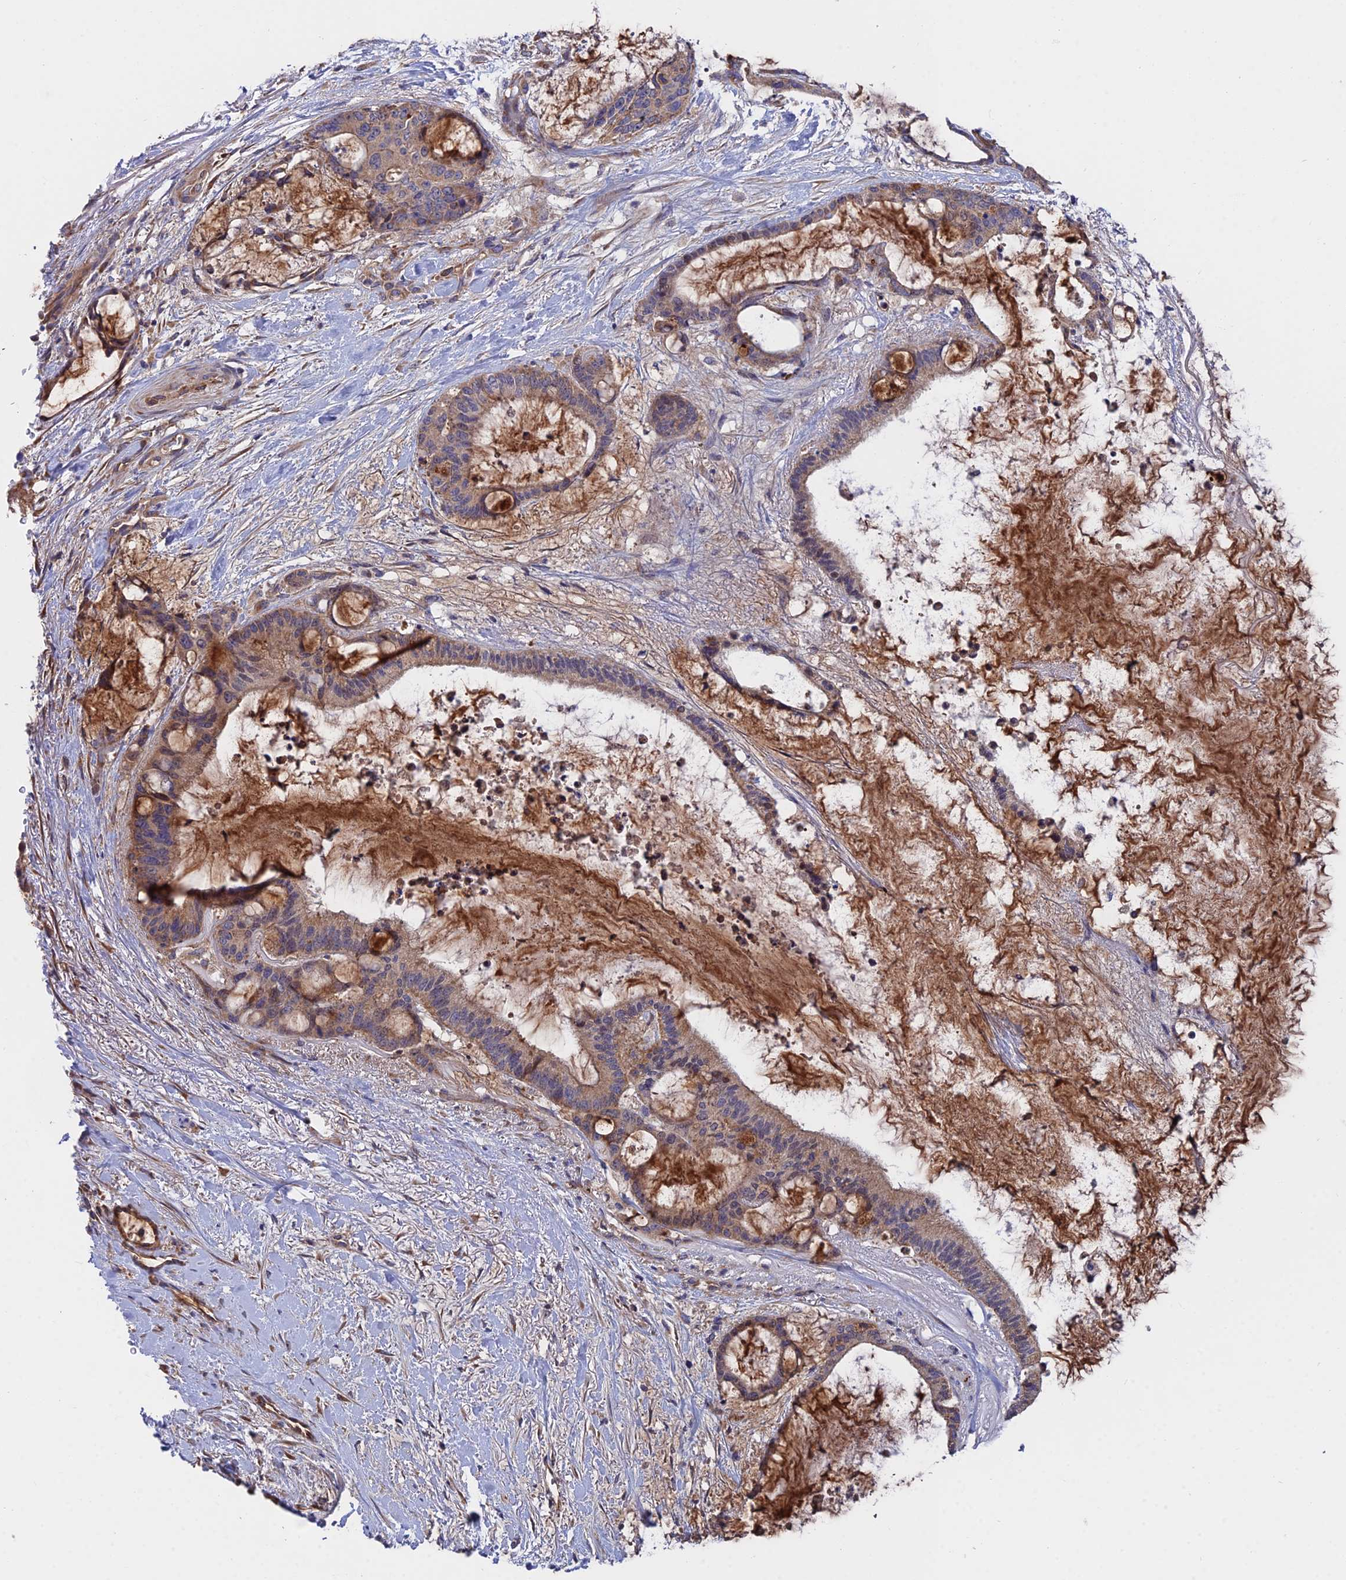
{"staining": {"intensity": "moderate", "quantity": "<25%", "location": "cytoplasmic/membranous,nuclear"}, "tissue": "liver cancer", "cell_type": "Tumor cells", "image_type": "cancer", "snomed": [{"axis": "morphology", "description": "Normal tissue, NOS"}, {"axis": "morphology", "description": "Cholangiocarcinoma"}, {"axis": "topography", "description": "Liver"}, {"axis": "topography", "description": "Peripheral nerve tissue"}], "caption": "A photomicrograph showing moderate cytoplasmic/membranous and nuclear staining in about <25% of tumor cells in cholangiocarcinoma (liver), as visualized by brown immunohistochemical staining.", "gene": "CDC37L1", "patient": {"sex": "female", "age": 73}}